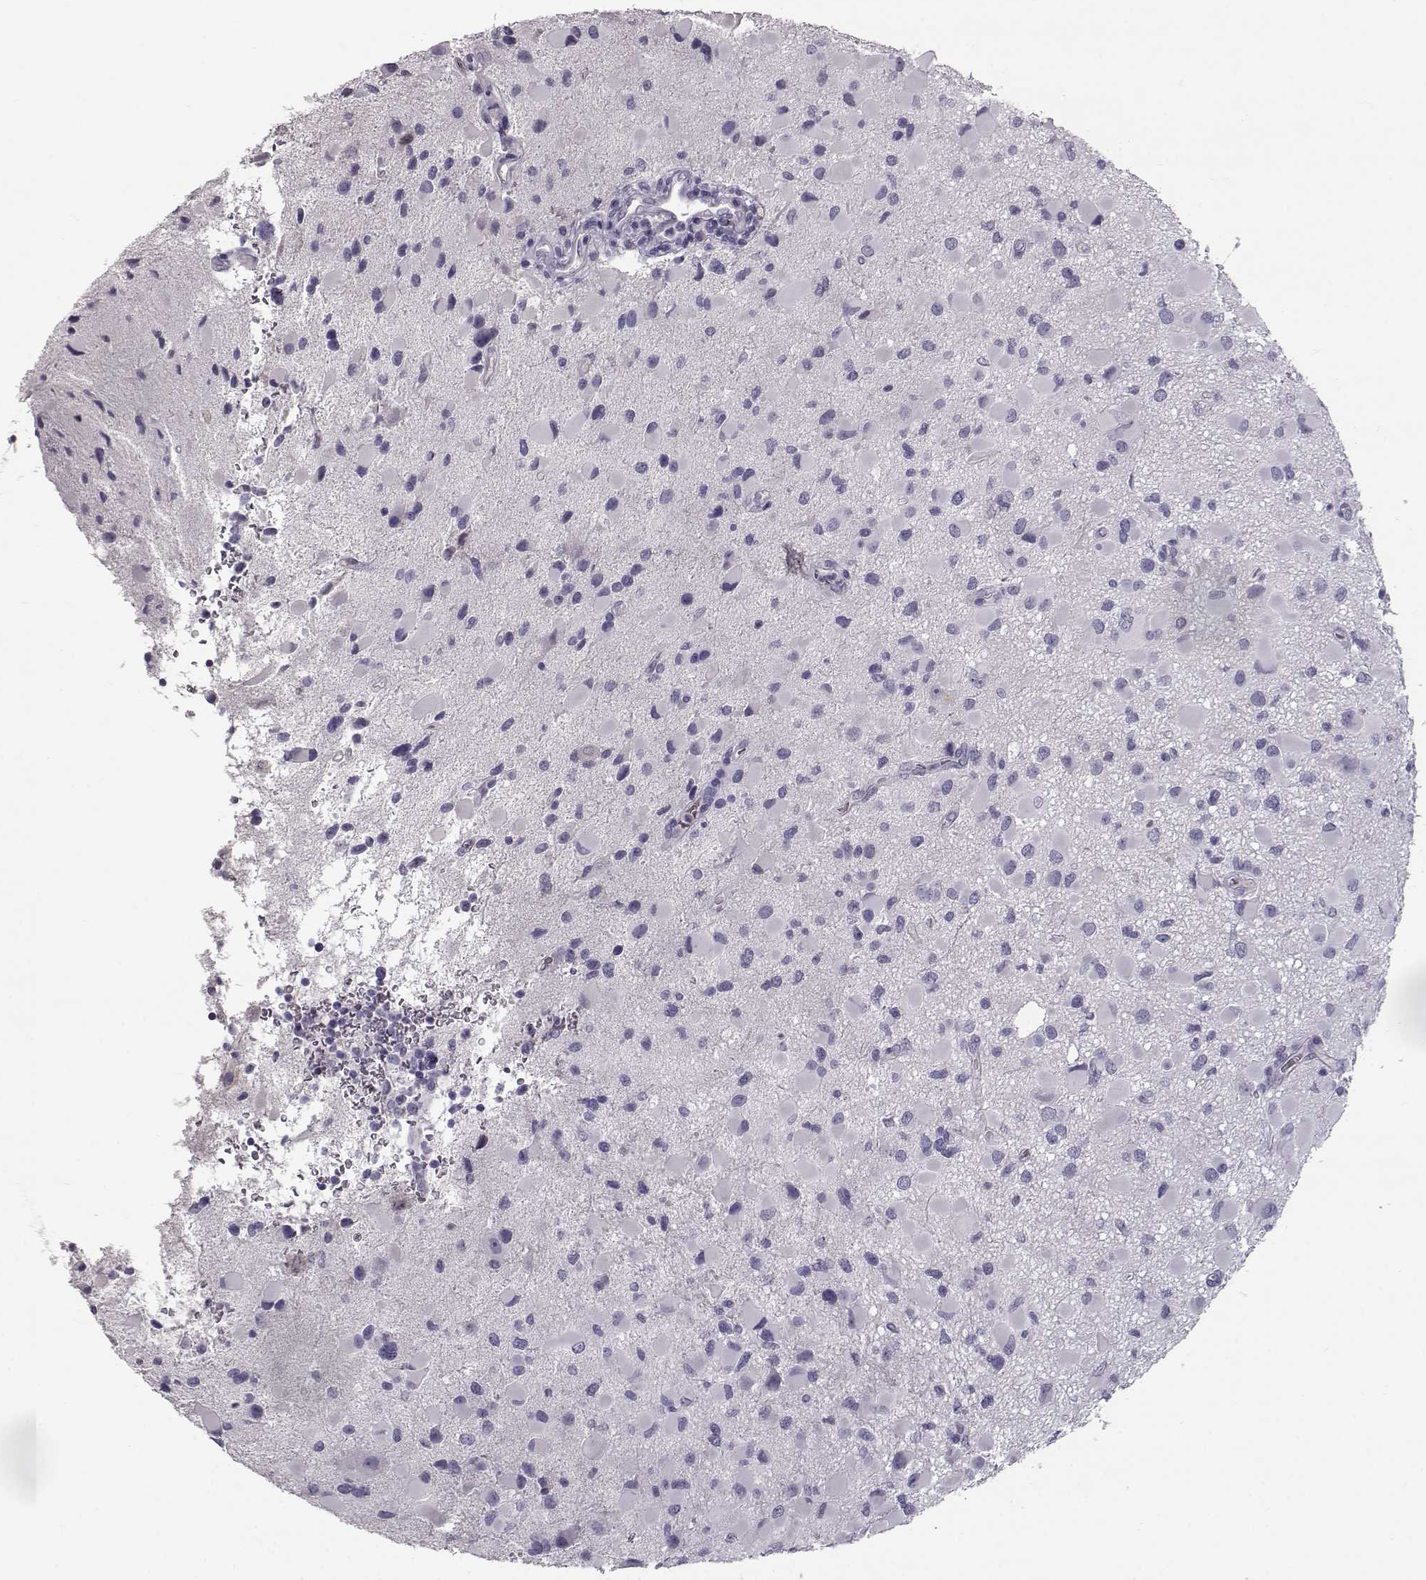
{"staining": {"intensity": "negative", "quantity": "none", "location": "none"}, "tissue": "glioma", "cell_type": "Tumor cells", "image_type": "cancer", "snomed": [{"axis": "morphology", "description": "Glioma, malignant, Low grade"}, {"axis": "topography", "description": "Brain"}], "caption": "Human malignant glioma (low-grade) stained for a protein using immunohistochemistry (IHC) exhibits no positivity in tumor cells.", "gene": "CCL19", "patient": {"sex": "female", "age": 32}}